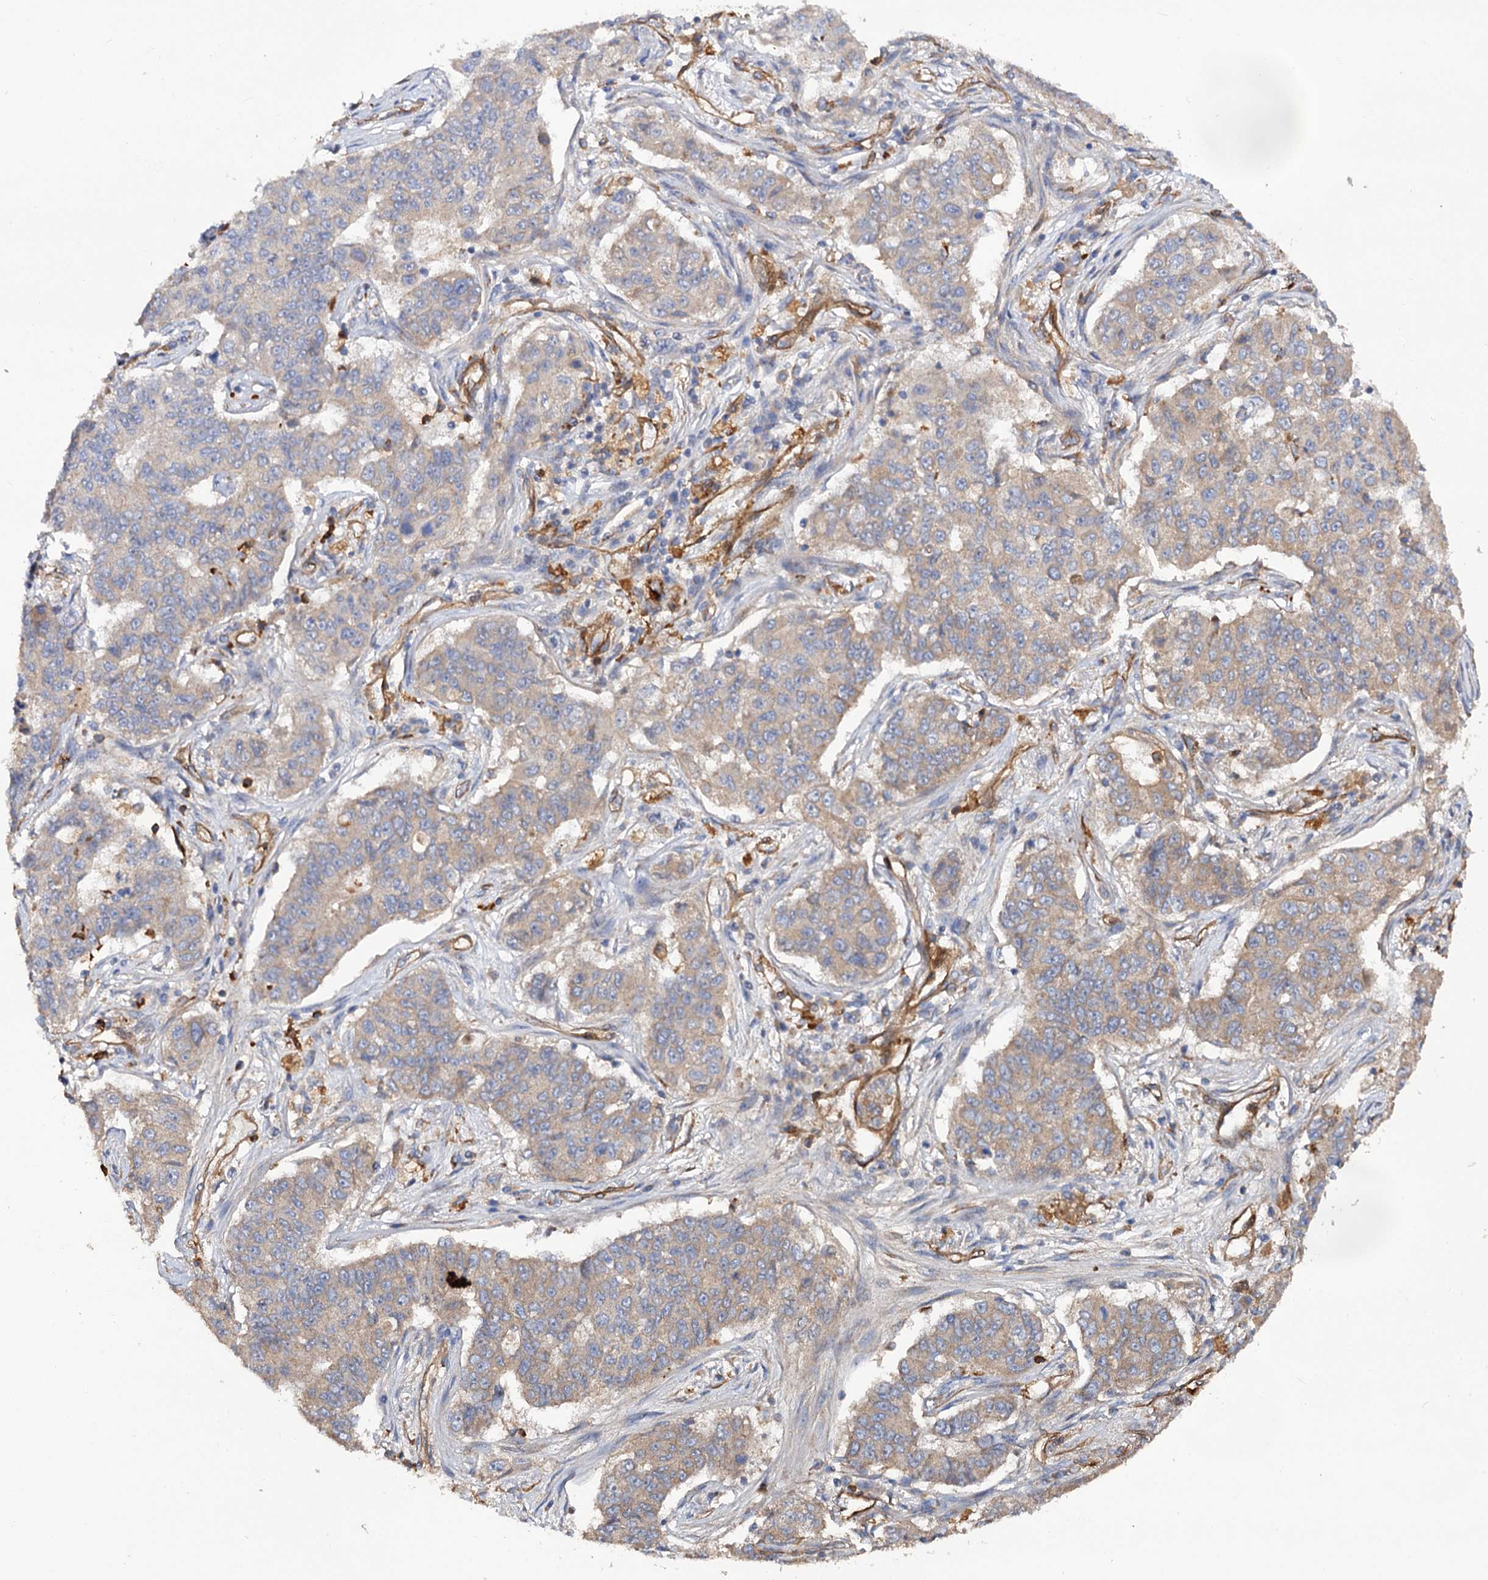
{"staining": {"intensity": "negative", "quantity": "none", "location": "none"}, "tissue": "lung cancer", "cell_type": "Tumor cells", "image_type": "cancer", "snomed": [{"axis": "morphology", "description": "Squamous cell carcinoma, NOS"}, {"axis": "topography", "description": "Lung"}], "caption": "Histopathology image shows no significant protein staining in tumor cells of squamous cell carcinoma (lung).", "gene": "CSAD", "patient": {"sex": "male", "age": 74}}